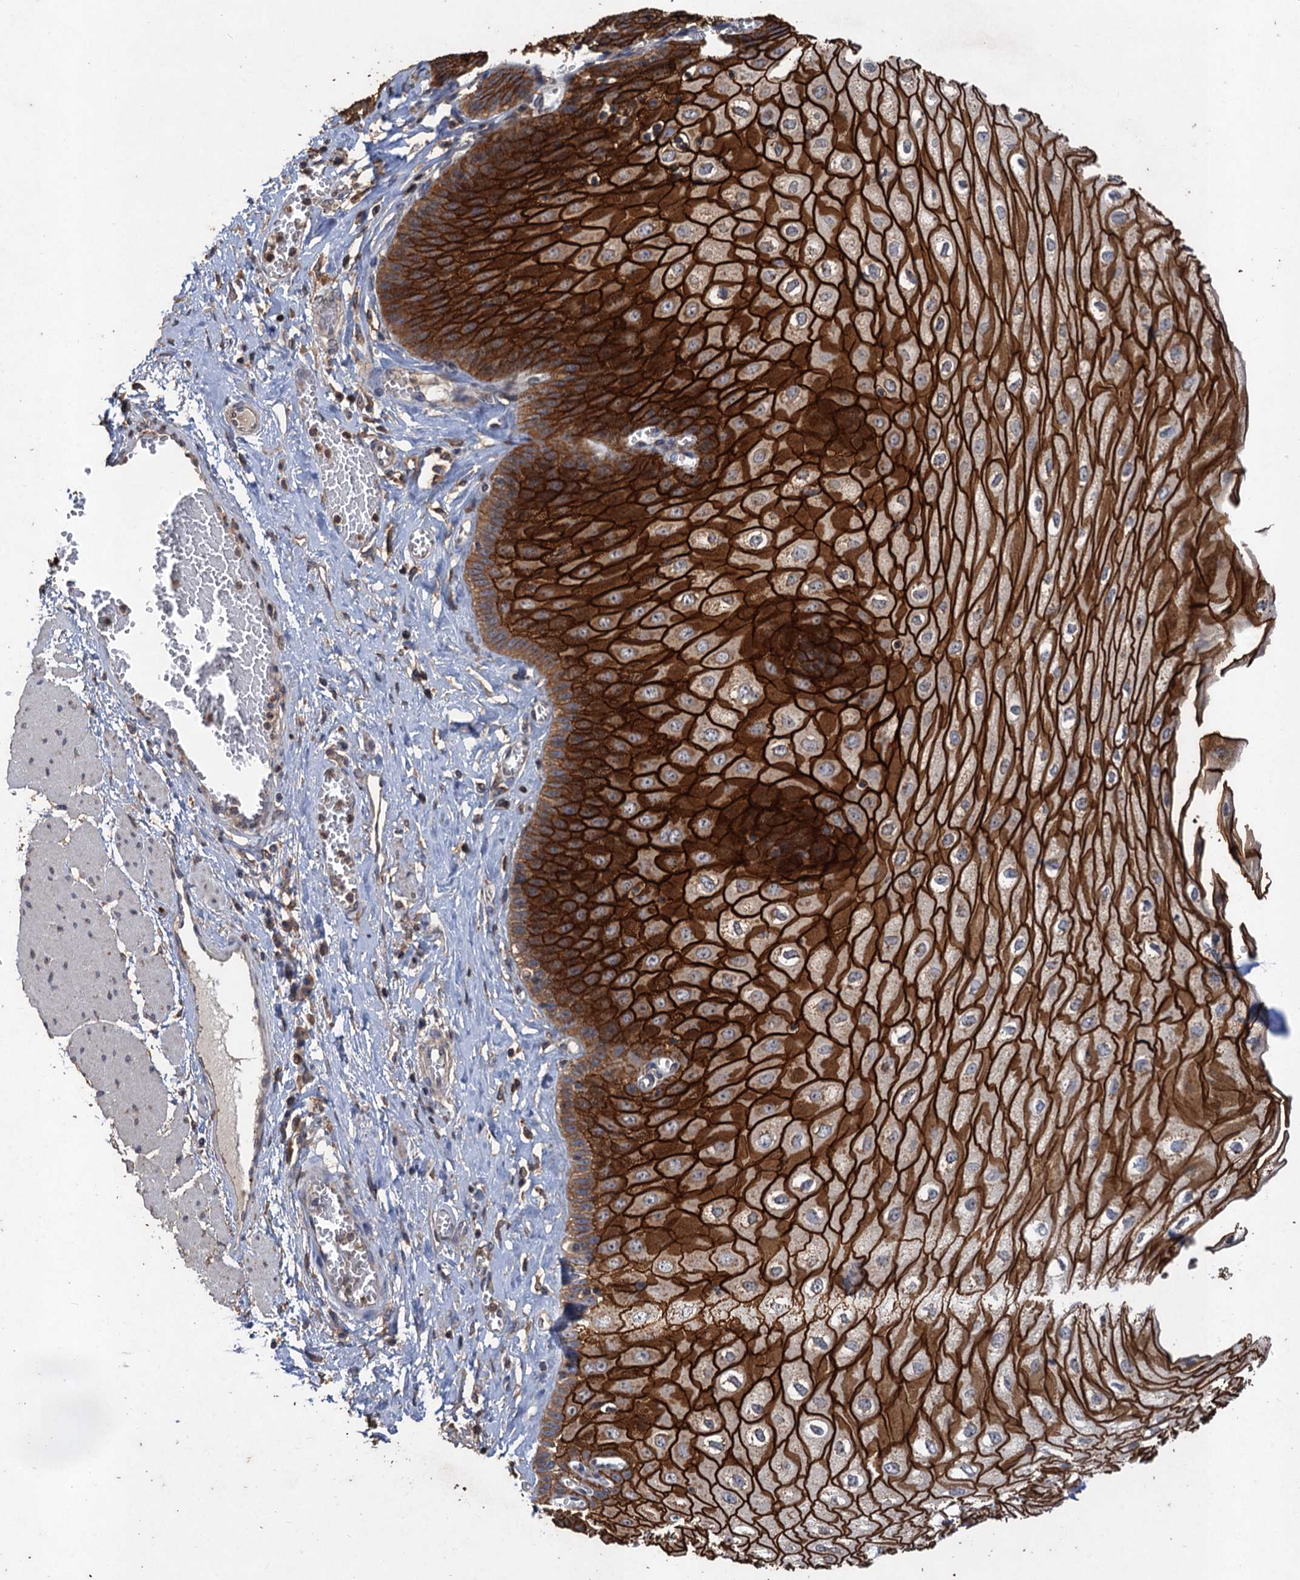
{"staining": {"intensity": "strong", "quantity": ">75%", "location": "cytoplasmic/membranous"}, "tissue": "esophagus", "cell_type": "Squamous epithelial cells", "image_type": "normal", "snomed": [{"axis": "morphology", "description": "Normal tissue, NOS"}, {"axis": "topography", "description": "Esophagus"}], "caption": "A high-resolution image shows immunohistochemistry staining of normal esophagus, which displays strong cytoplasmic/membranous expression in approximately >75% of squamous epithelial cells.", "gene": "SCUBE3", "patient": {"sex": "male", "age": 60}}